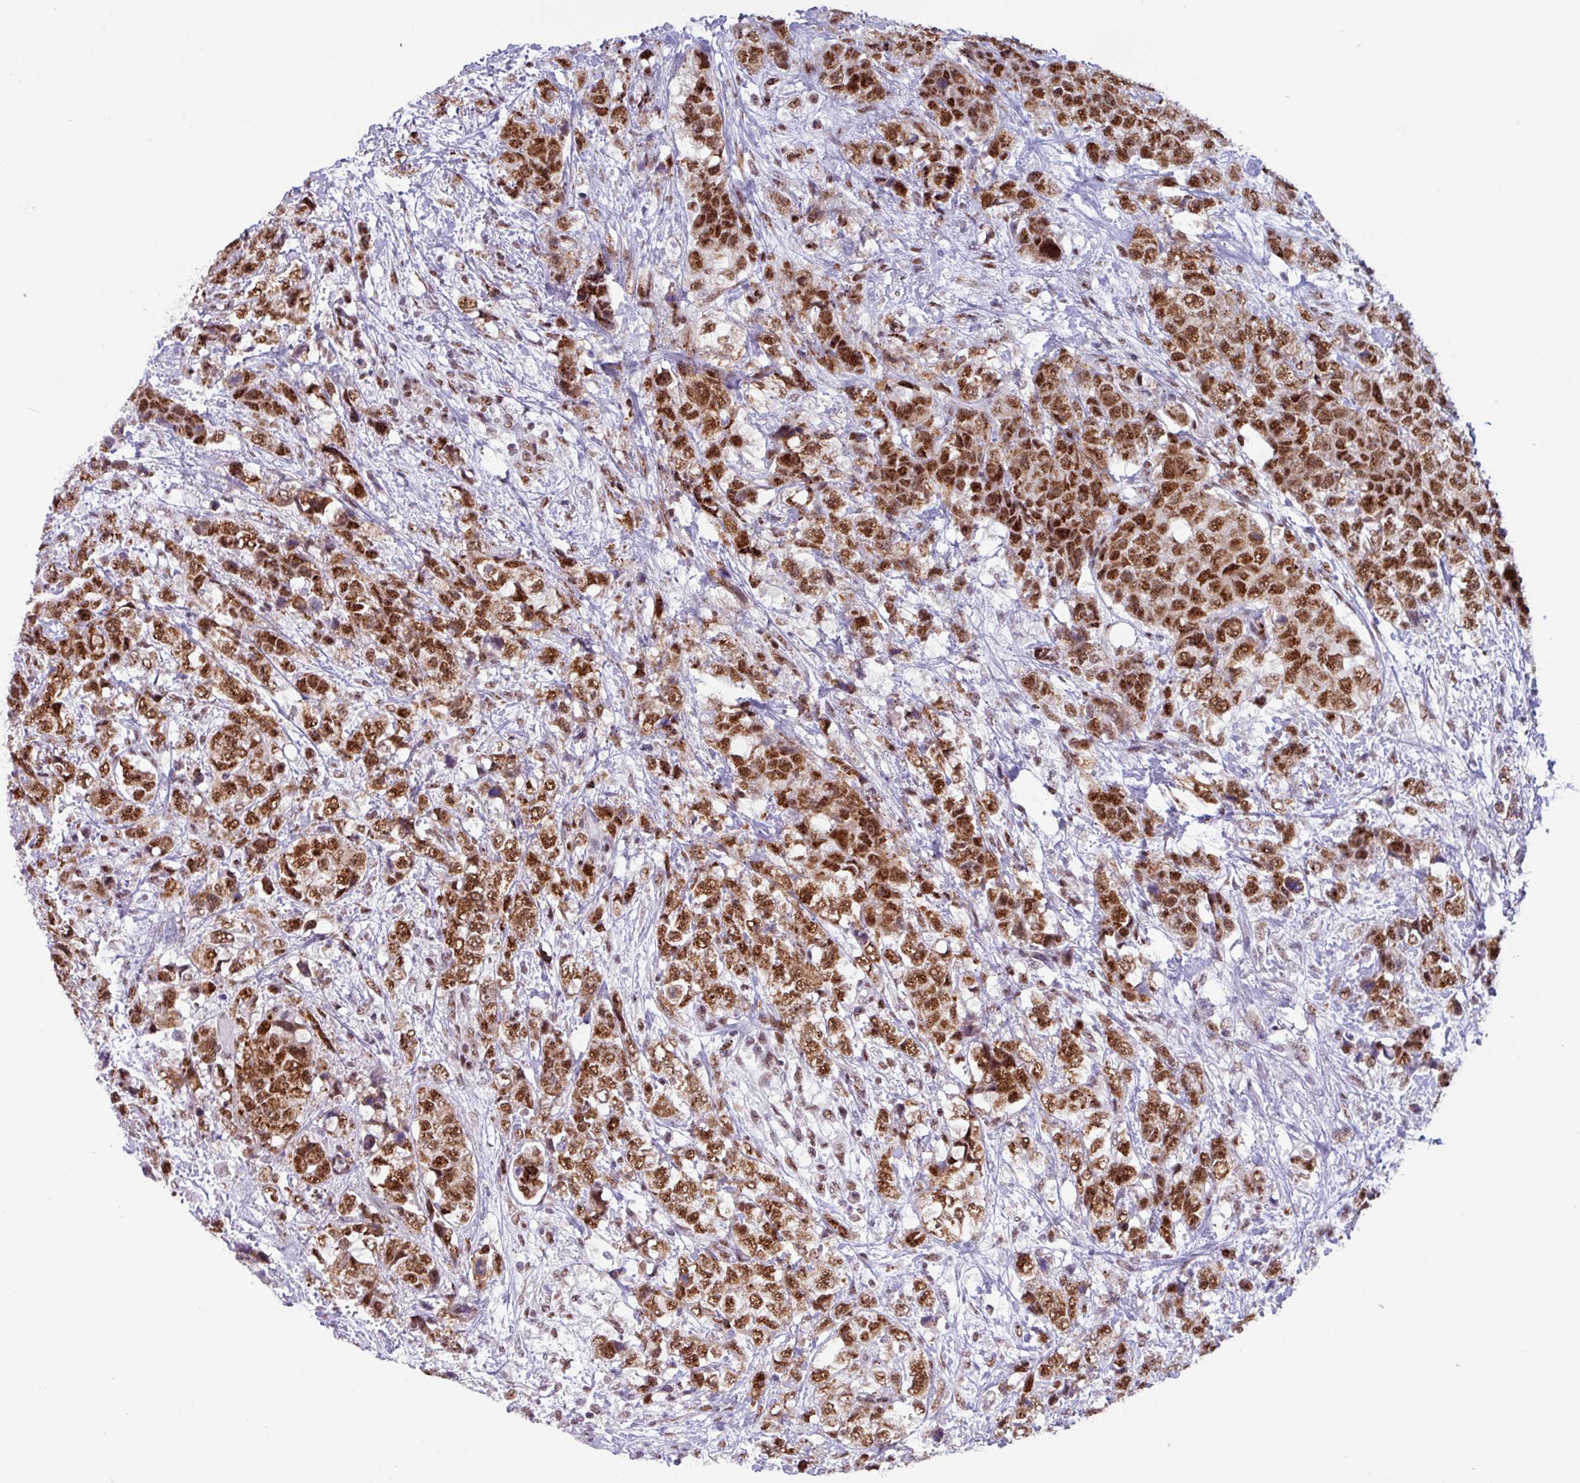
{"staining": {"intensity": "moderate", "quantity": ">75%", "location": "cytoplasmic/membranous,nuclear"}, "tissue": "urothelial cancer", "cell_type": "Tumor cells", "image_type": "cancer", "snomed": [{"axis": "morphology", "description": "Urothelial carcinoma, High grade"}, {"axis": "topography", "description": "Urinary bladder"}], "caption": "An immunohistochemistry (IHC) histopathology image of neoplastic tissue is shown. Protein staining in brown highlights moderate cytoplasmic/membranous and nuclear positivity in urothelial cancer within tumor cells.", "gene": "PUF60", "patient": {"sex": "female", "age": 78}}